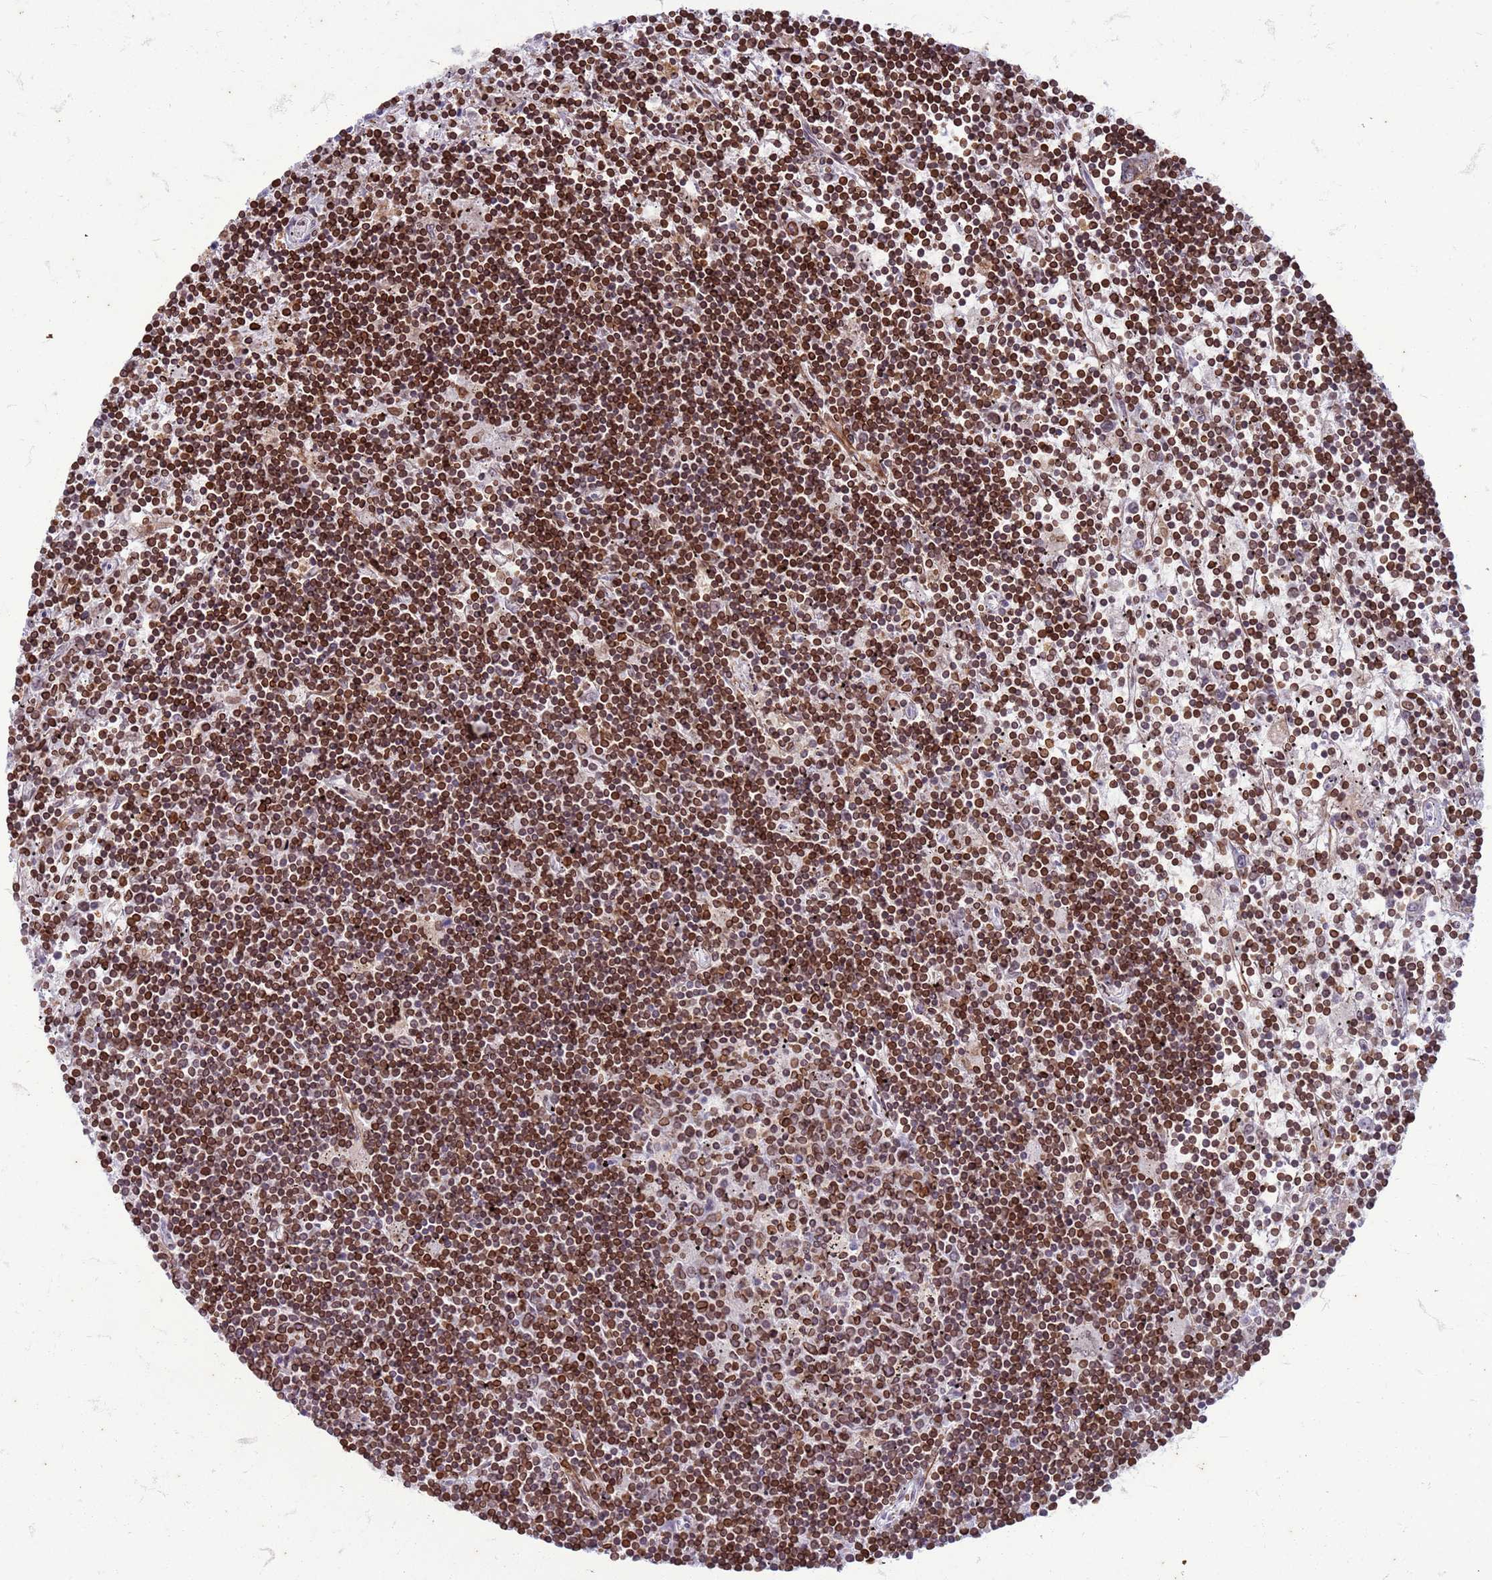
{"staining": {"intensity": "moderate", "quantity": ">75%", "location": "cytoplasmic/membranous,nuclear"}, "tissue": "lymphoma", "cell_type": "Tumor cells", "image_type": "cancer", "snomed": [{"axis": "morphology", "description": "Malignant lymphoma, non-Hodgkin's type, Low grade"}, {"axis": "topography", "description": "Spleen"}], "caption": "Moderate cytoplasmic/membranous and nuclear protein staining is identified in approximately >75% of tumor cells in low-grade malignant lymphoma, non-Hodgkin's type. (DAB = brown stain, brightfield microscopy at high magnification).", "gene": "METTL25B", "patient": {"sex": "male", "age": 76}}